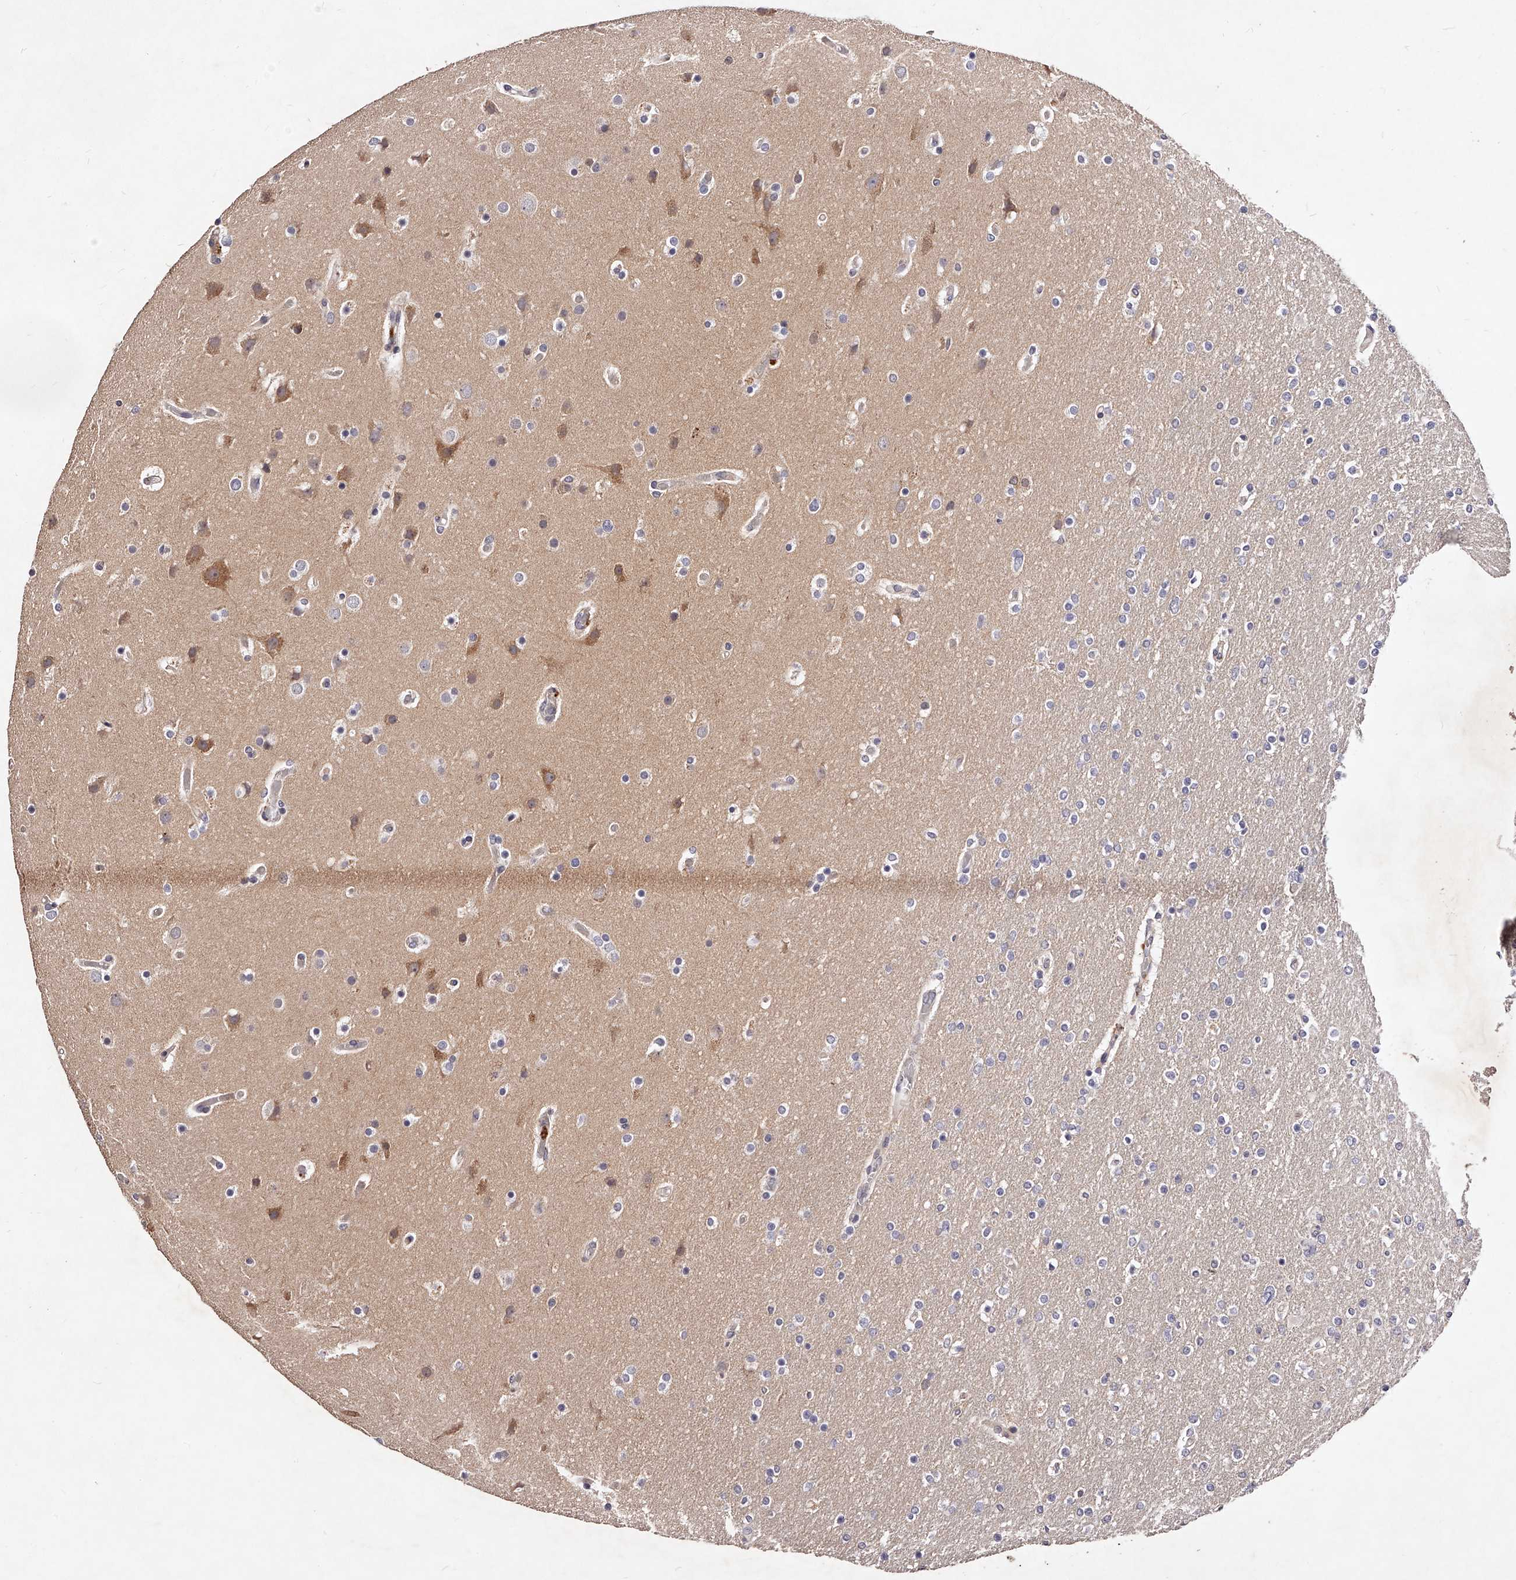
{"staining": {"intensity": "negative", "quantity": "none", "location": "none"}, "tissue": "glioma", "cell_type": "Tumor cells", "image_type": "cancer", "snomed": [{"axis": "morphology", "description": "Glioma, malignant, High grade"}, {"axis": "topography", "description": "Cerebral cortex"}], "caption": "Glioma was stained to show a protein in brown. There is no significant staining in tumor cells. The staining is performed using DAB brown chromogen with nuclei counter-stained in using hematoxylin.", "gene": "PHACTR1", "patient": {"sex": "female", "age": 36}}